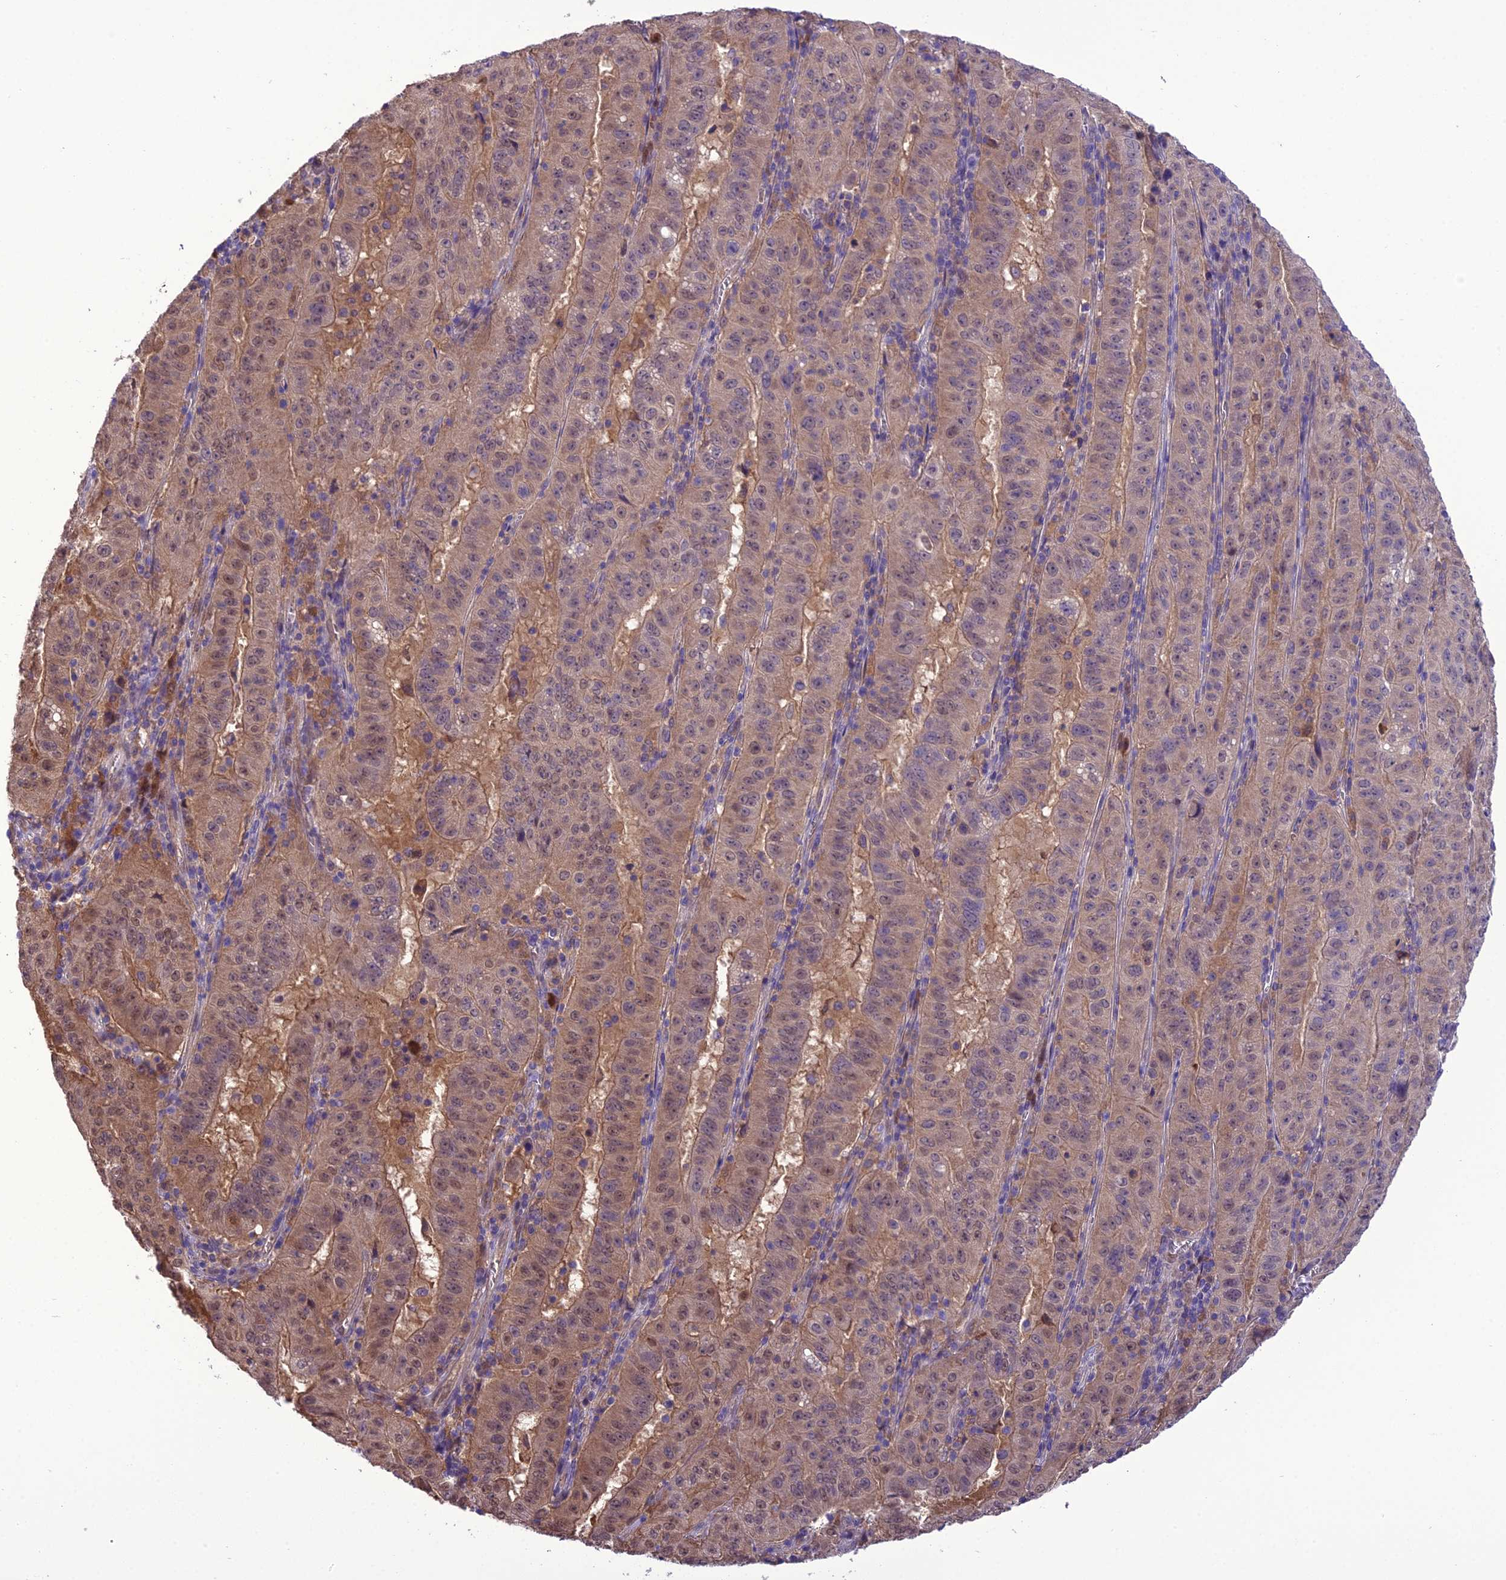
{"staining": {"intensity": "weak", "quantity": "<25%", "location": "cytoplasmic/membranous,nuclear"}, "tissue": "pancreatic cancer", "cell_type": "Tumor cells", "image_type": "cancer", "snomed": [{"axis": "morphology", "description": "Adenocarcinoma, NOS"}, {"axis": "topography", "description": "Pancreas"}], "caption": "An image of adenocarcinoma (pancreatic) stained for a protein displays no brown staining in tumor cells.", "gene": "BORCS6", "patient": {"sex": "male", "age": 63}}